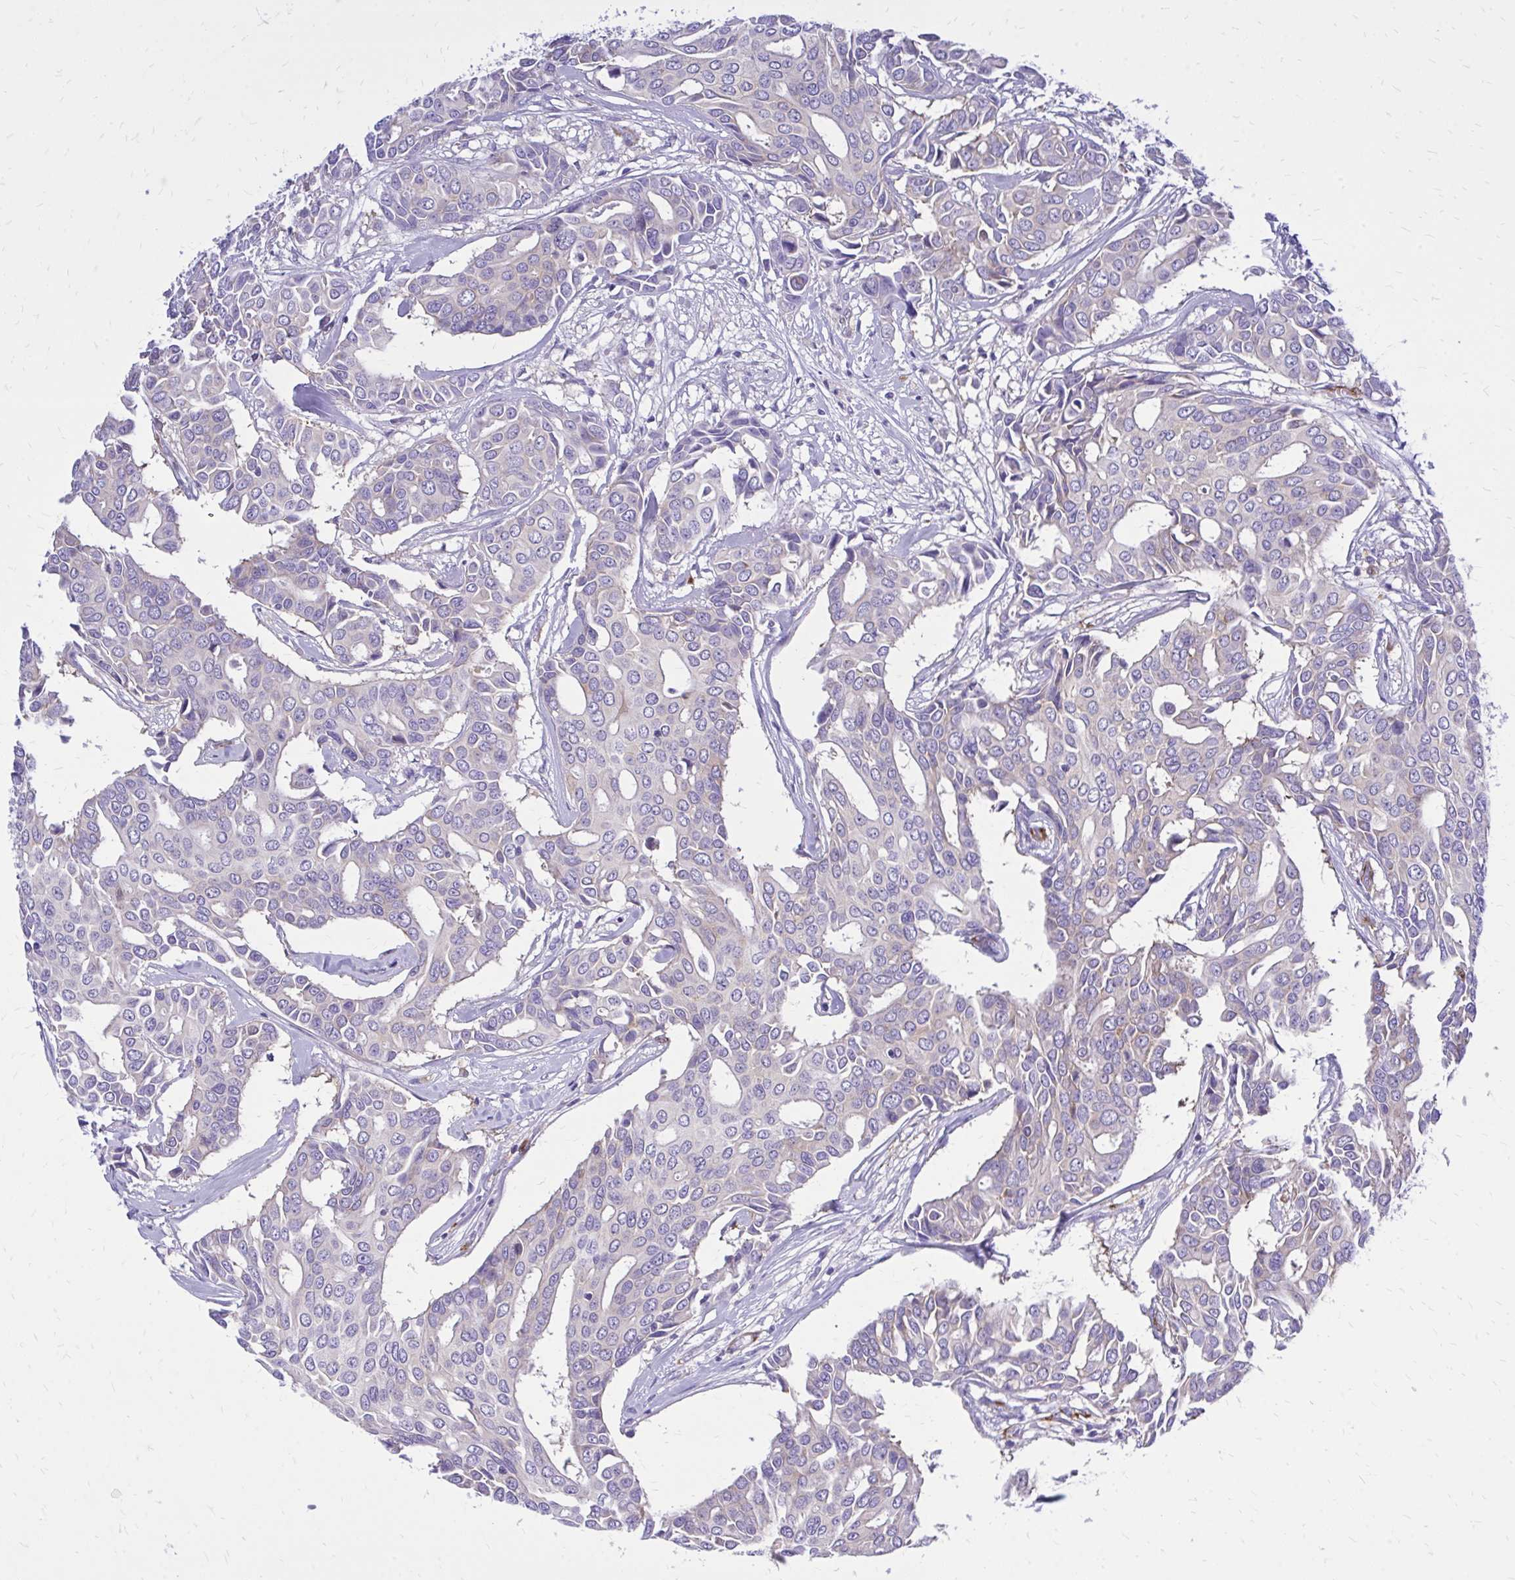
{"staining": {"intensity": "weak", "quantity": "<25%", "location": "cytoplasmic/membranous"}, "tissue": "breast cancer", "cell_type": "Tumor cells", "image_type": "cancer", "snomed": [{"axis": "morphology", "description": "Duct carcinoma"}, {"axis": "topography", "description": "Breast"}], "caption": "Immunohistochemistry (IHC) photomicrograph of neoplastic tissue: breast cancer (infiltrating ductal carcinoma) stained with DAB (3,3'-diaminobenzidine) shows no significant protein positivity in tumor cells.", "gene": "EPB41L1", "patient": {"sex": "female", "age": 54}}